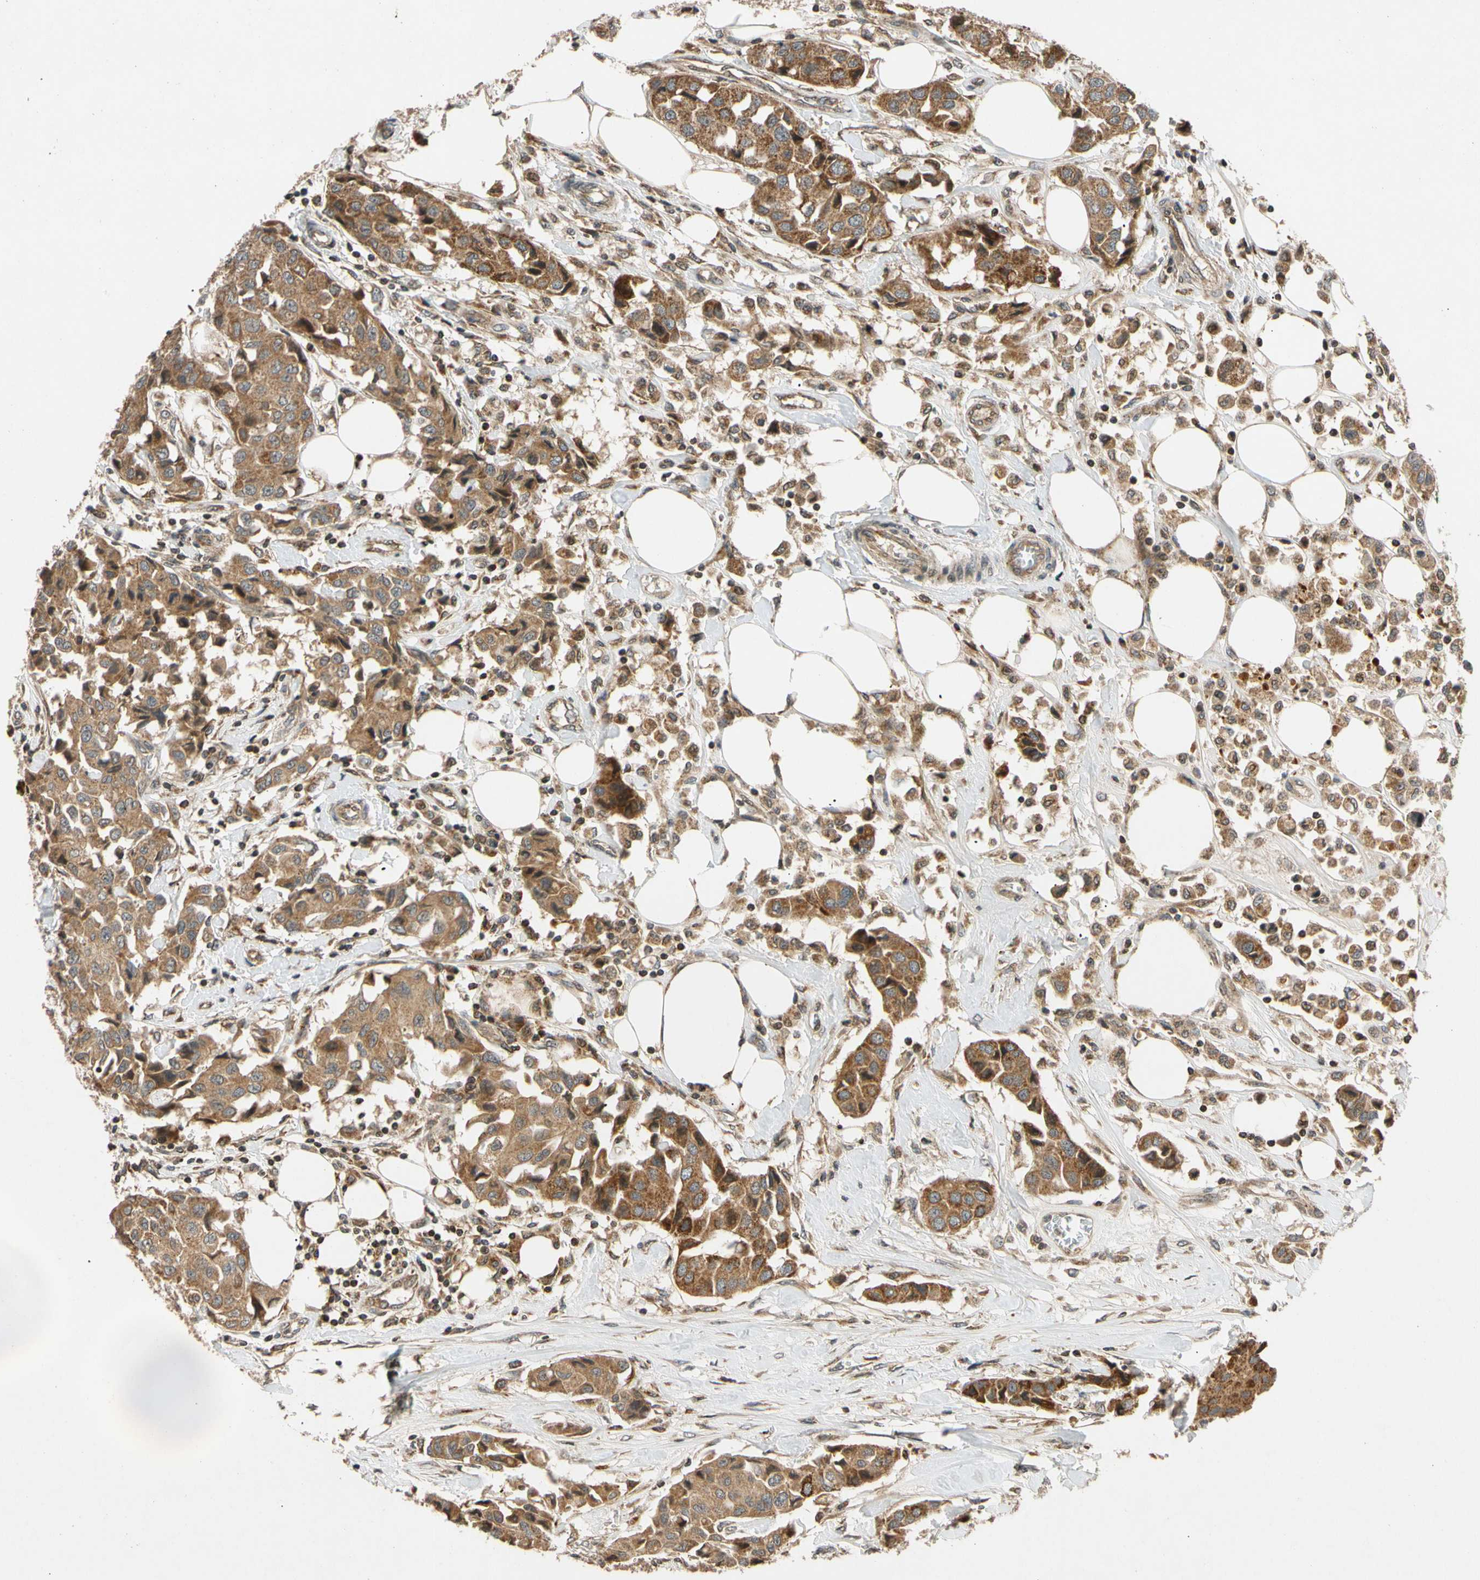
{"staining": {"intensity": "strong", "quantity": ">75%", "location": "cytoplasmic/membranous"}, "tissue": "breast cancer", "cell_type": "Tumor cells", "image_type": "cancer", "snomed": [{"axis": "morphology", "description": "Duct carcinoma"}, {"axis": "topography", "description": "Breast"}], "caption": "High-power microscopy captured an immunohistochemistry micrograph of breast infiltrating ductal carcinoma, revealing strong cytoplasmic/membranous positivity in approximately >75% of tumor cells.", "gene": "MRPS22", "patient": {"sex": "female", "age": 80}}